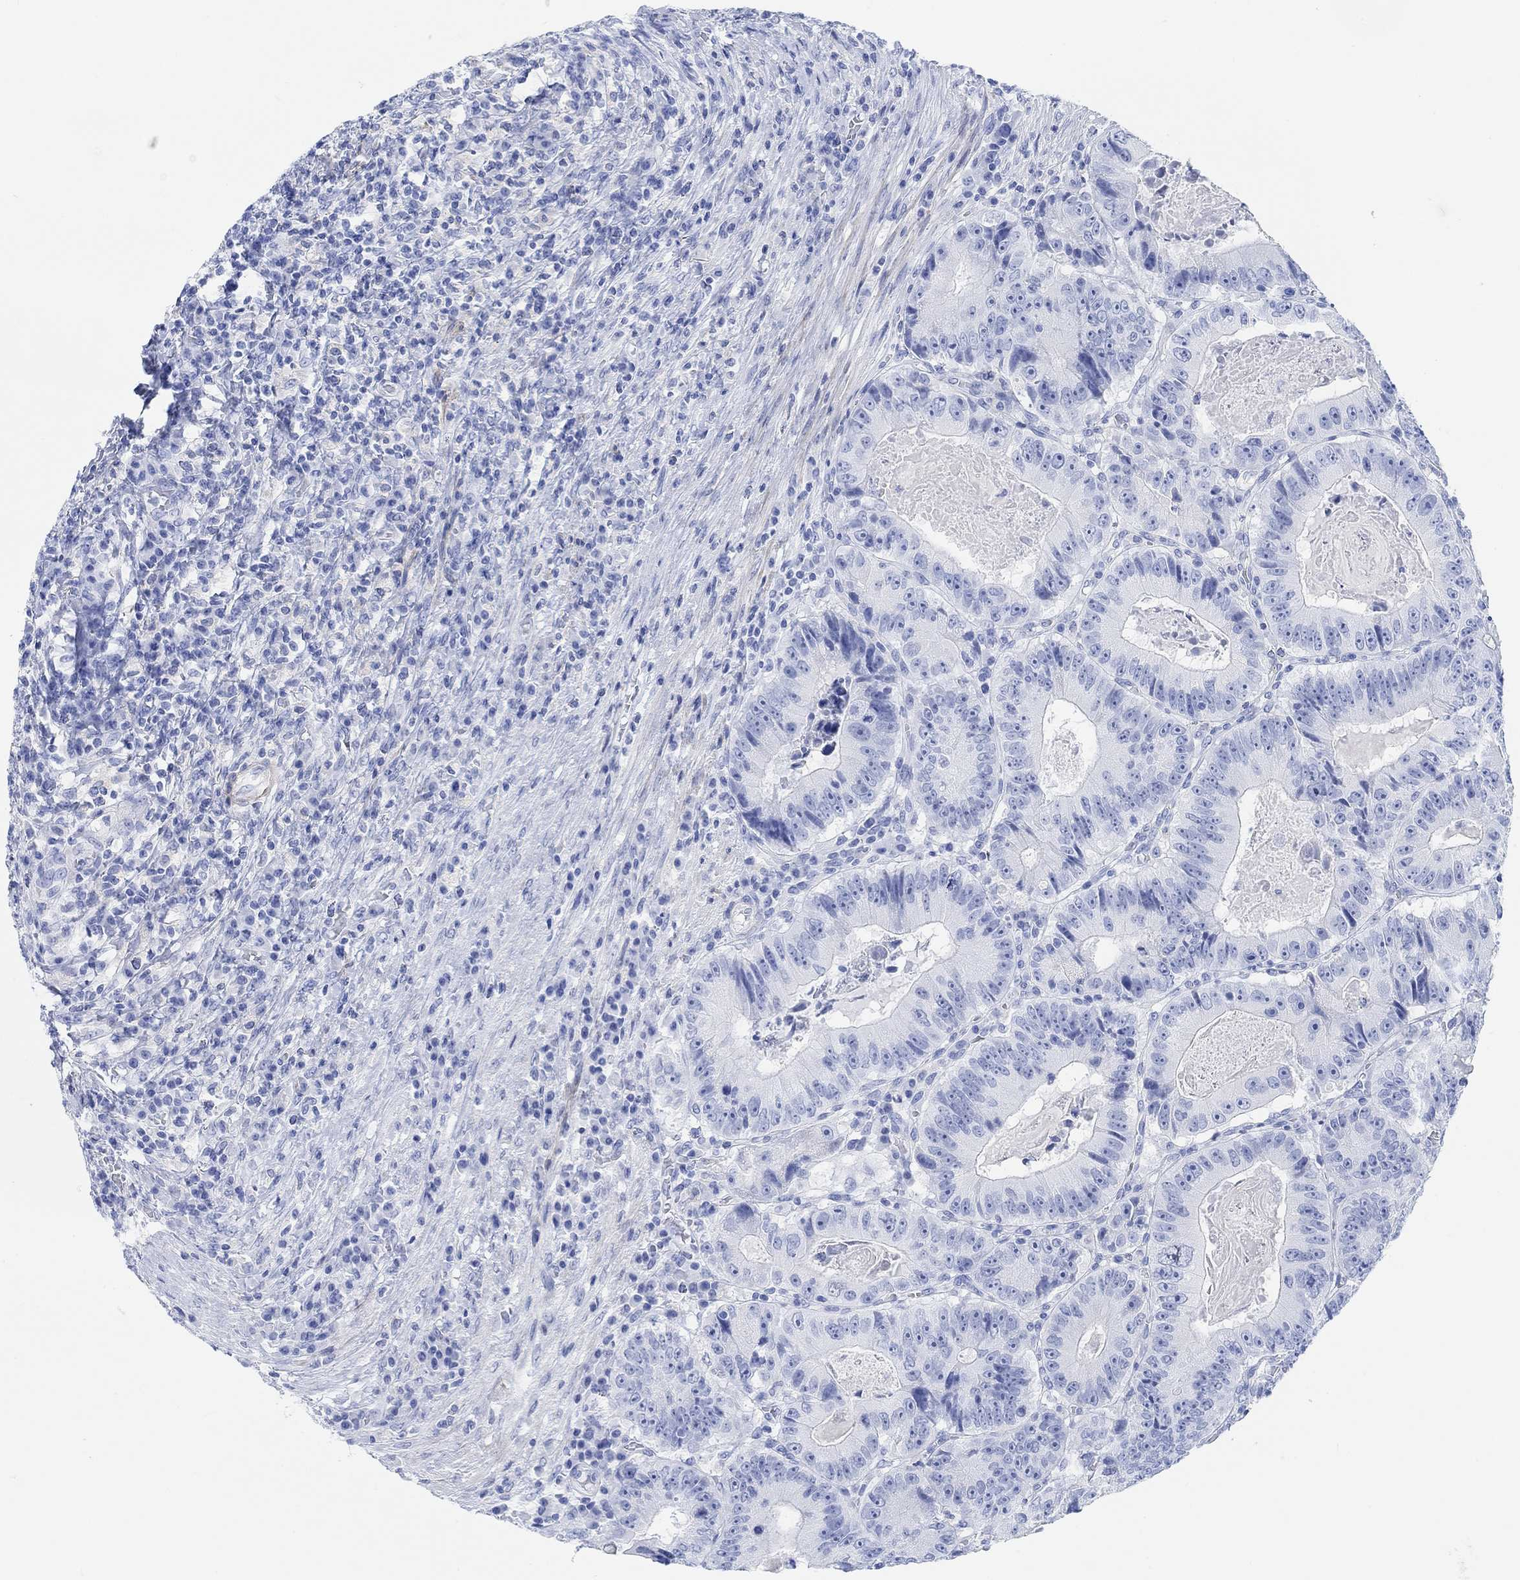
{"staining": {"intensity": "negative", "quantity": "none", "location": "none"}, "tissue": "colorectal cancer", "cell_type": "Tumor cells", "image_type": "cancer", "snomed": [{"axis": "morphology", "description": "Adenocarcinoma, NOS"}, {"axis": "topography", "description": "Colon"}], "caption": "This is an immunohistochemistry (IHC) photomicrograph of human colorectal adenocarcinoma. There is no staining in tumor cells.", "gene": "ANKRD33", "patient": {"sex": "female", "age": 86}}